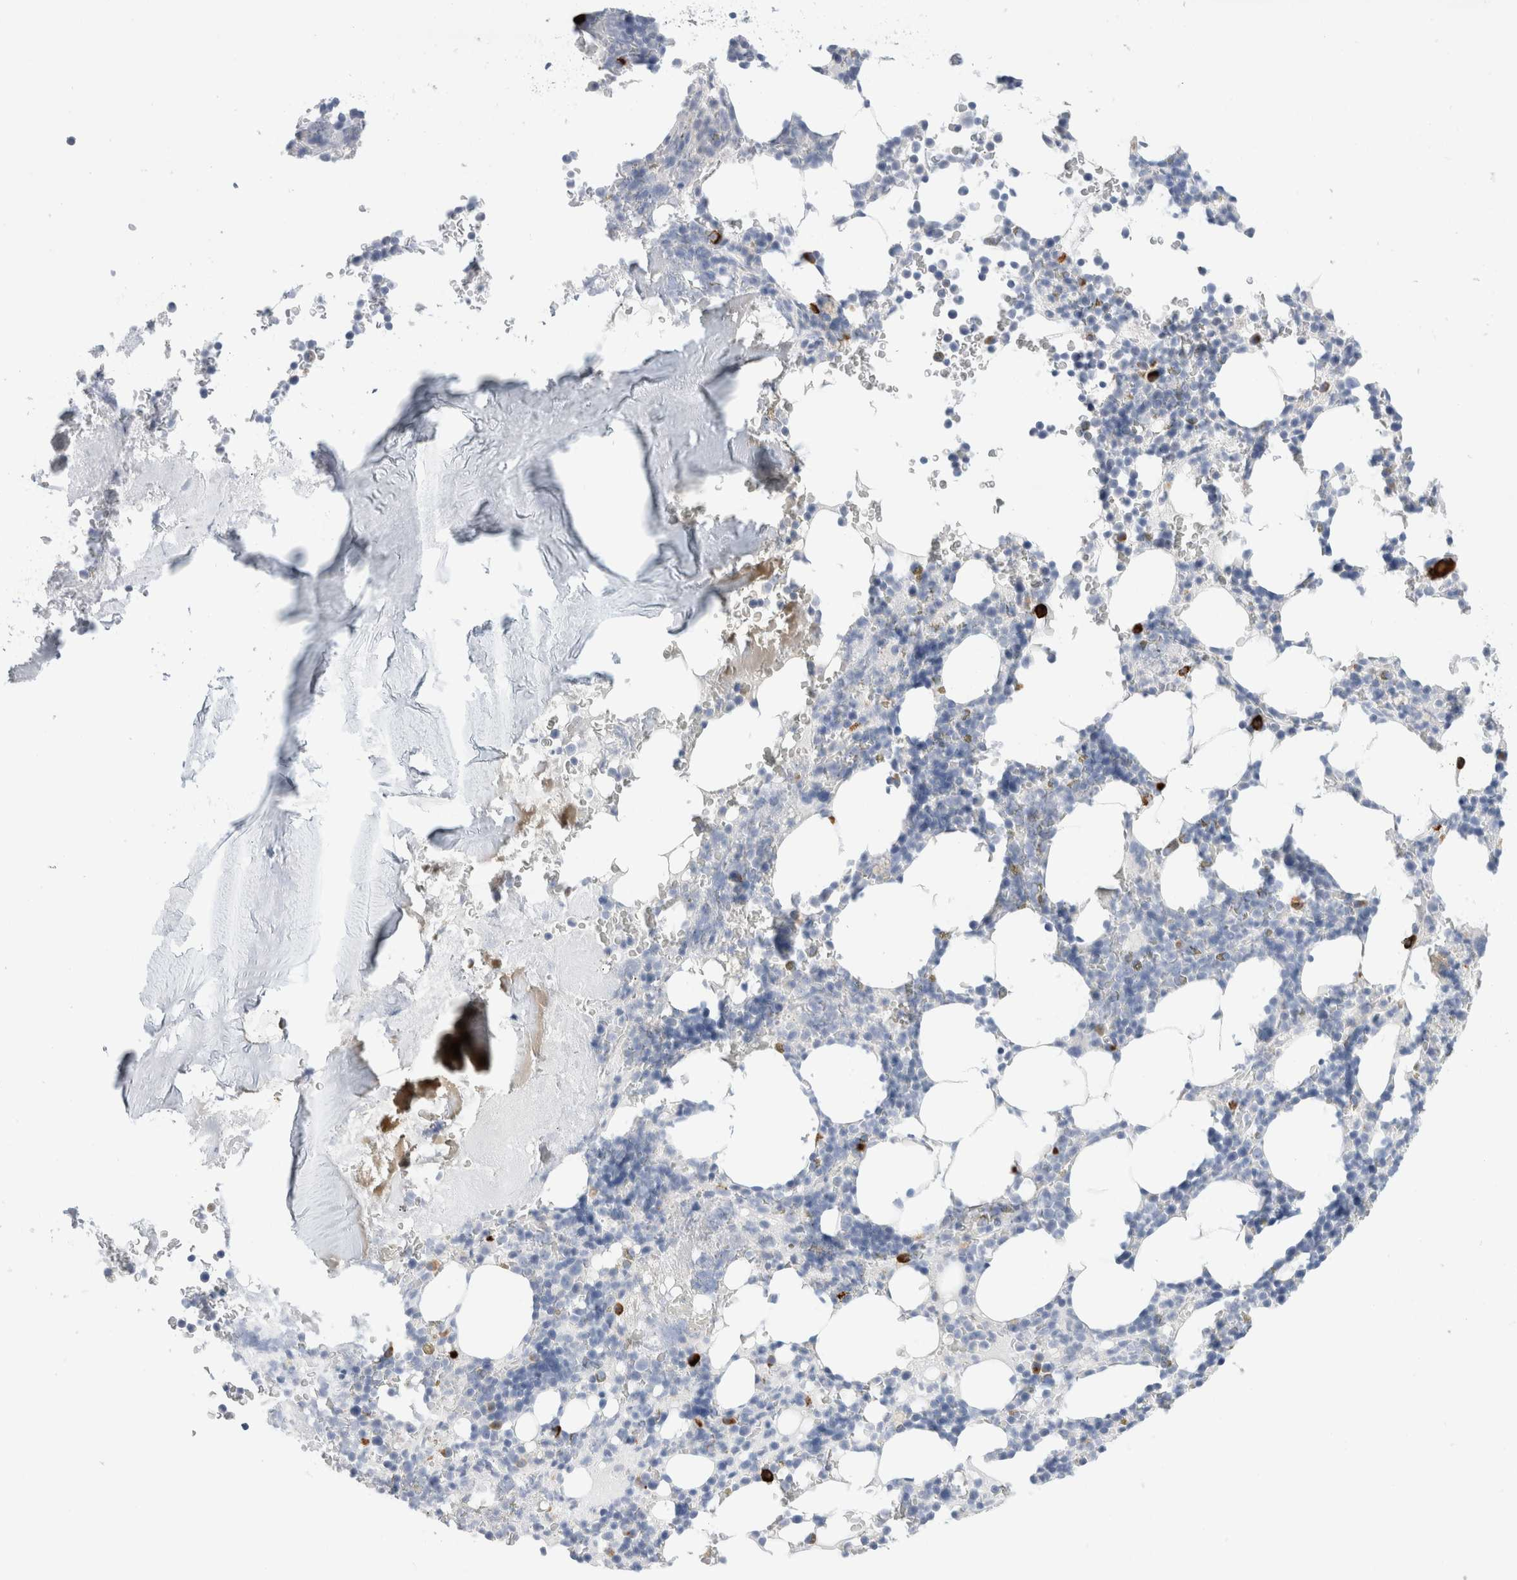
{"staining": {"intensity": "negative", "quantity": "none", "location": "none"}, "tissue": "bone marrow", "cell_type": "Hematopoietic cells", "image_type": "normal", "snomed": [{"axis": "morphology", "description": "Normal tissue, NOS"}, {"axis": "topography", "description": "Bone marrow"}], "caption": "Immunohistochemistry (IHC) of benign bone marrow demonstrates no positivity in hematopoietic cells. (DAB immunohistochemistry visualized using brightfield microscopy, high magnification).", "gene": "SLC22A12", "patient": {"sex": "male", "age": 58}}